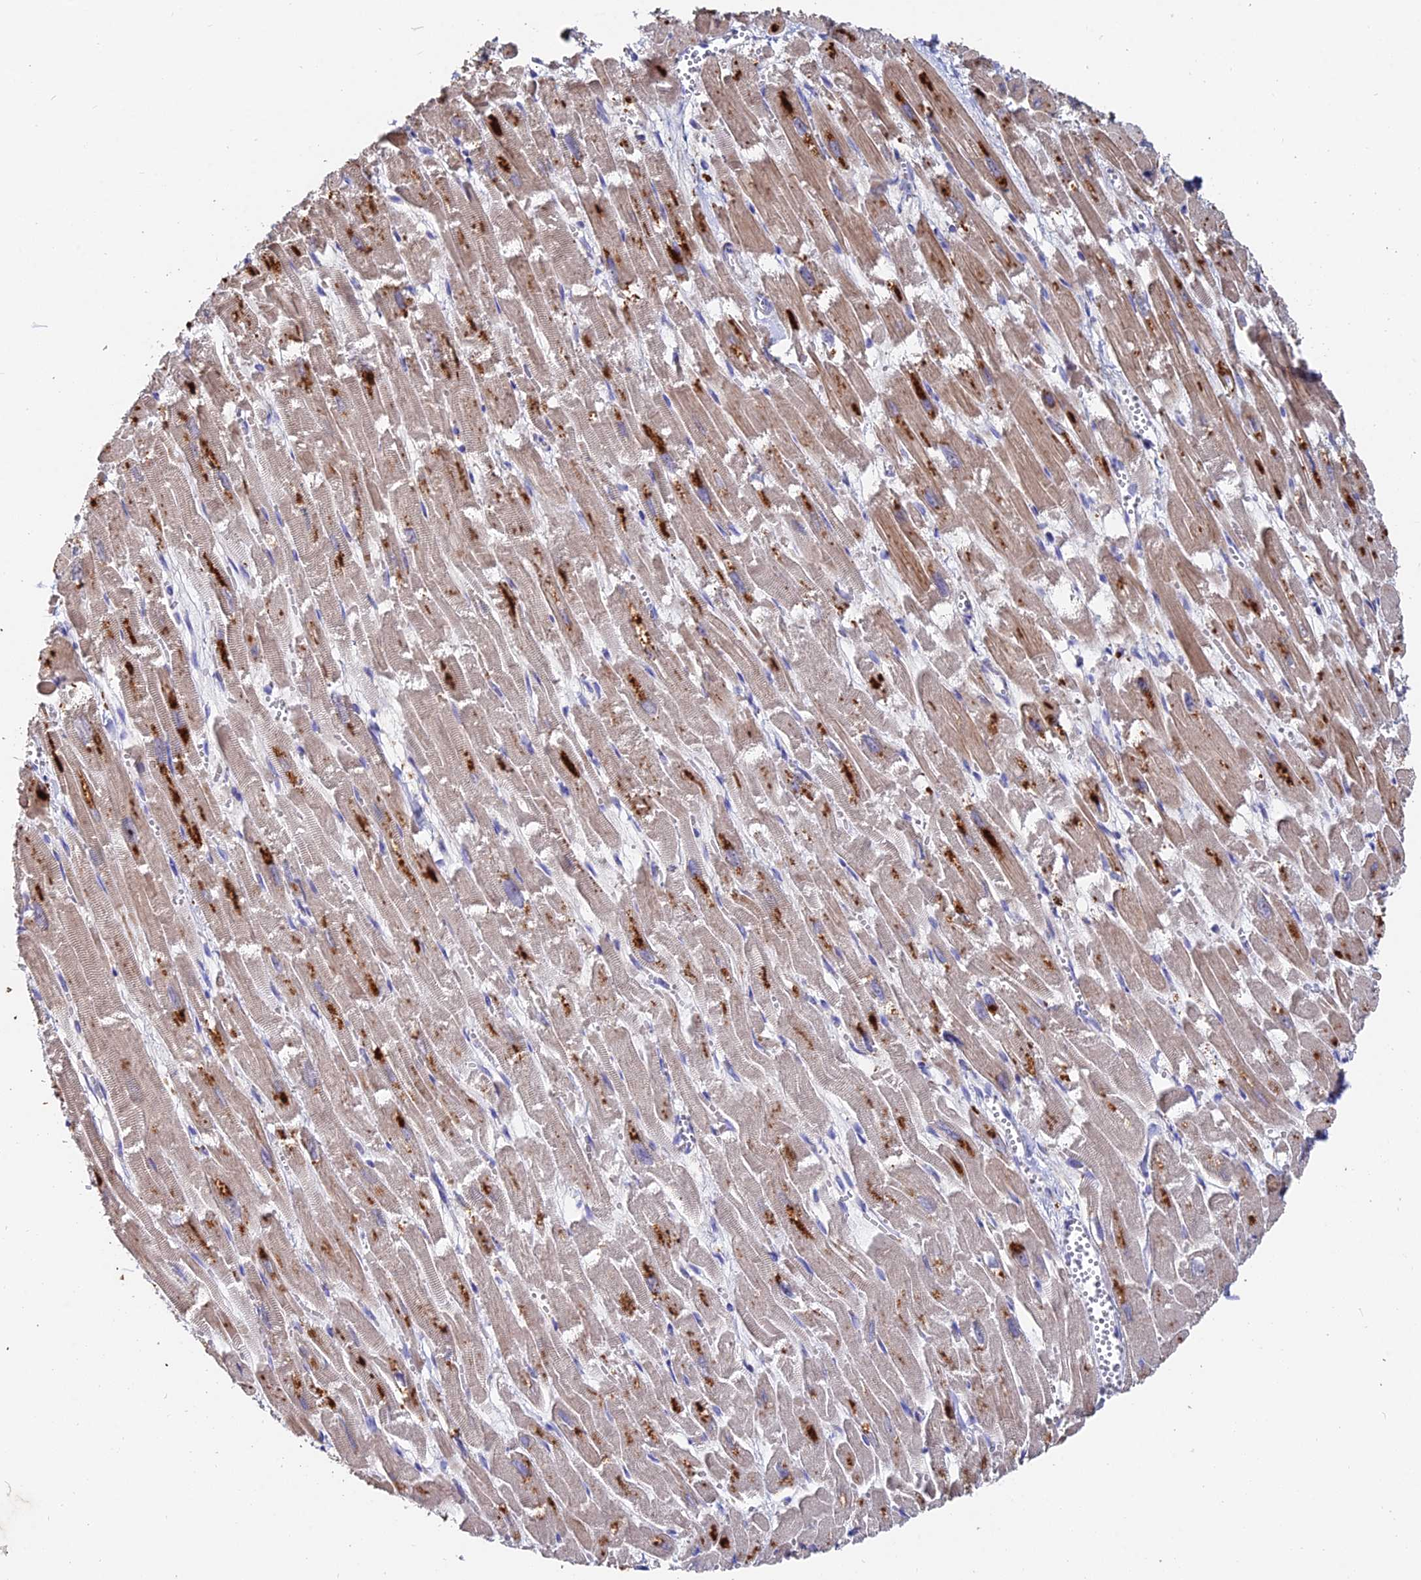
{"staining": {"intensity": "weak", "quantity": "25%-75%", "location": "cytoplasmic/membranous"}, "tissue": "heart muscle", "cell_type": "Cardiomyocytes", "image_type": "normal", "snomed": [{"axis": "morphology", "description": "Normal tissue, NOS"}, {"axis": "topography", "description": "Heart"}], "caption": "An immunohistochemistry (IHC) image of normal tissue is shown. Protein staining in brown highlights weak cytoplasmic/membranous positivity in heart muscle within cardiomyocytes.", "gene": "ACTR5", "patient": {"sex": "male", "age": 54}}